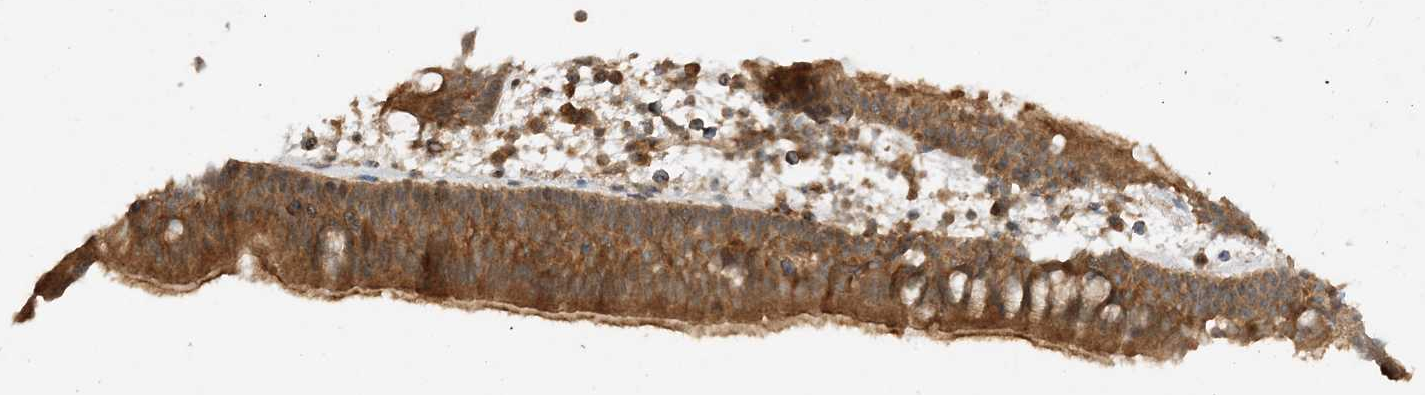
{"staining": {"intensity": "moderate", "quantity": ">75%", "location": "cytoplasmic/membranous"}, "tissue": "nasopharynx", "cell_type": "Respiratory epithelial cells", "image_type": "normal", "snomed": [{"axis": "morphology", "description": "Normal tissue, NOS"}, {"axis": "morphology", "description": "Inflammation, NOS"}, {"axis": "morphology", "description": "Malignant melanoma, Metastatic site"}, {"axis": "topography", "description": "Nasopharynx"}], "caption": "Immunohistochemistry image of benign nasopharynx stained for a protein (brown), which shows medium levels of moderate cytoplasmic/membranous staining in about >75% of respiratory epithelial cells.", "gene": "XRN1", "patient": {"sex": "male", "age": 70}}